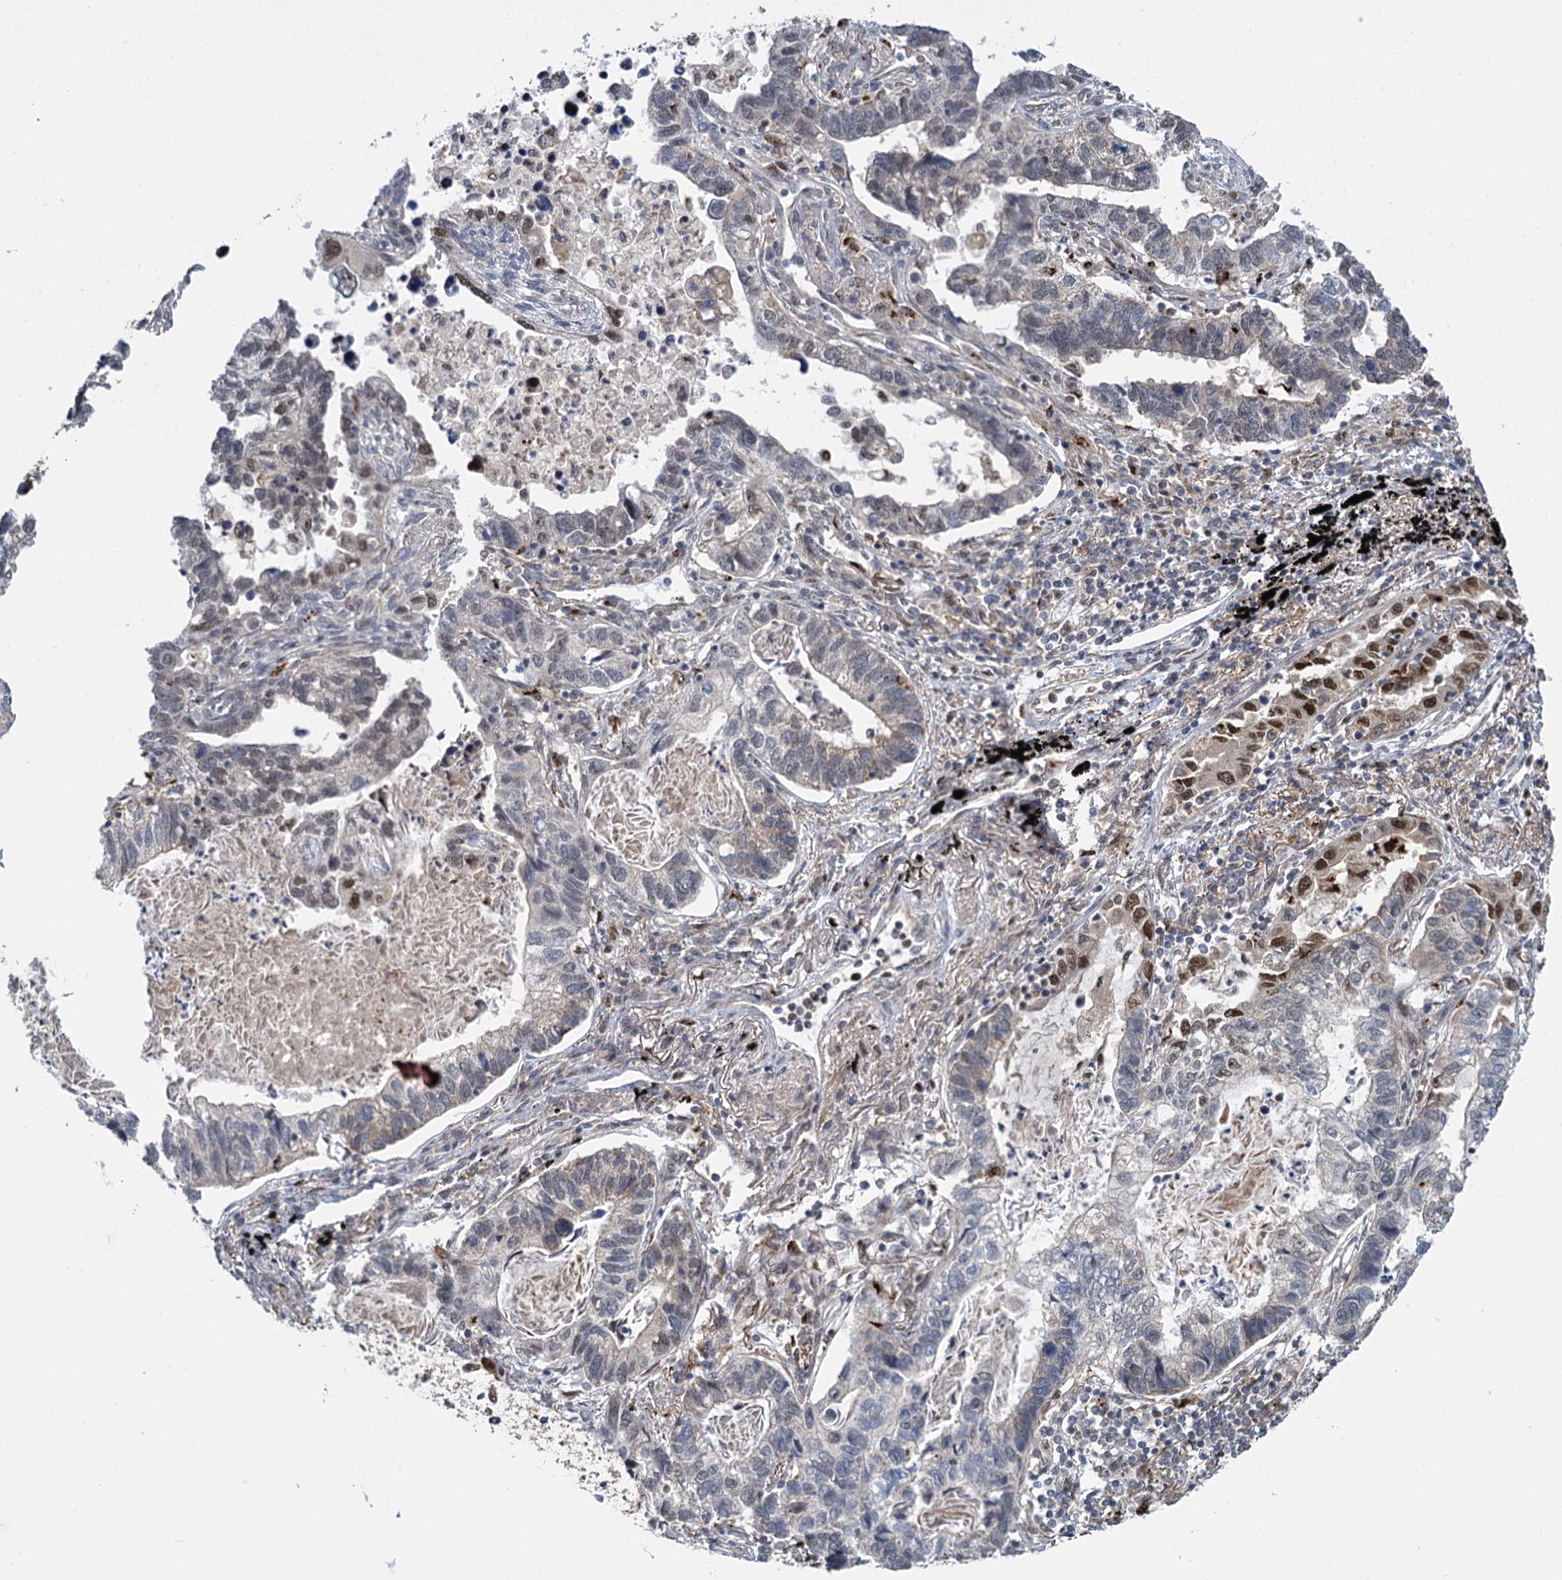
{"staining": {"intensity": "moderate", "quantity": "<25%", "location": "nuclear"}, "tissue": "lung cancer", "cell_type": "Tumor cells", "image_type": "cancer", "snomed": [{"axis": "morphology", "description": "Adenocarcinoma, NOS"}, {"axis": "topography", "description": "Lung"}], "caption": "Adenocarcinoma (lung) stained with immunohistochemistry displays moderate nuclear staining in approximately <25% of tumor cells. The protein is stained brown, and the nuclei are stained in blue (DAB IHC with brightfield microscopy, high magnification).", "gene": "GAL3ST4", "patient": {"sex": "male", "age": 67}}